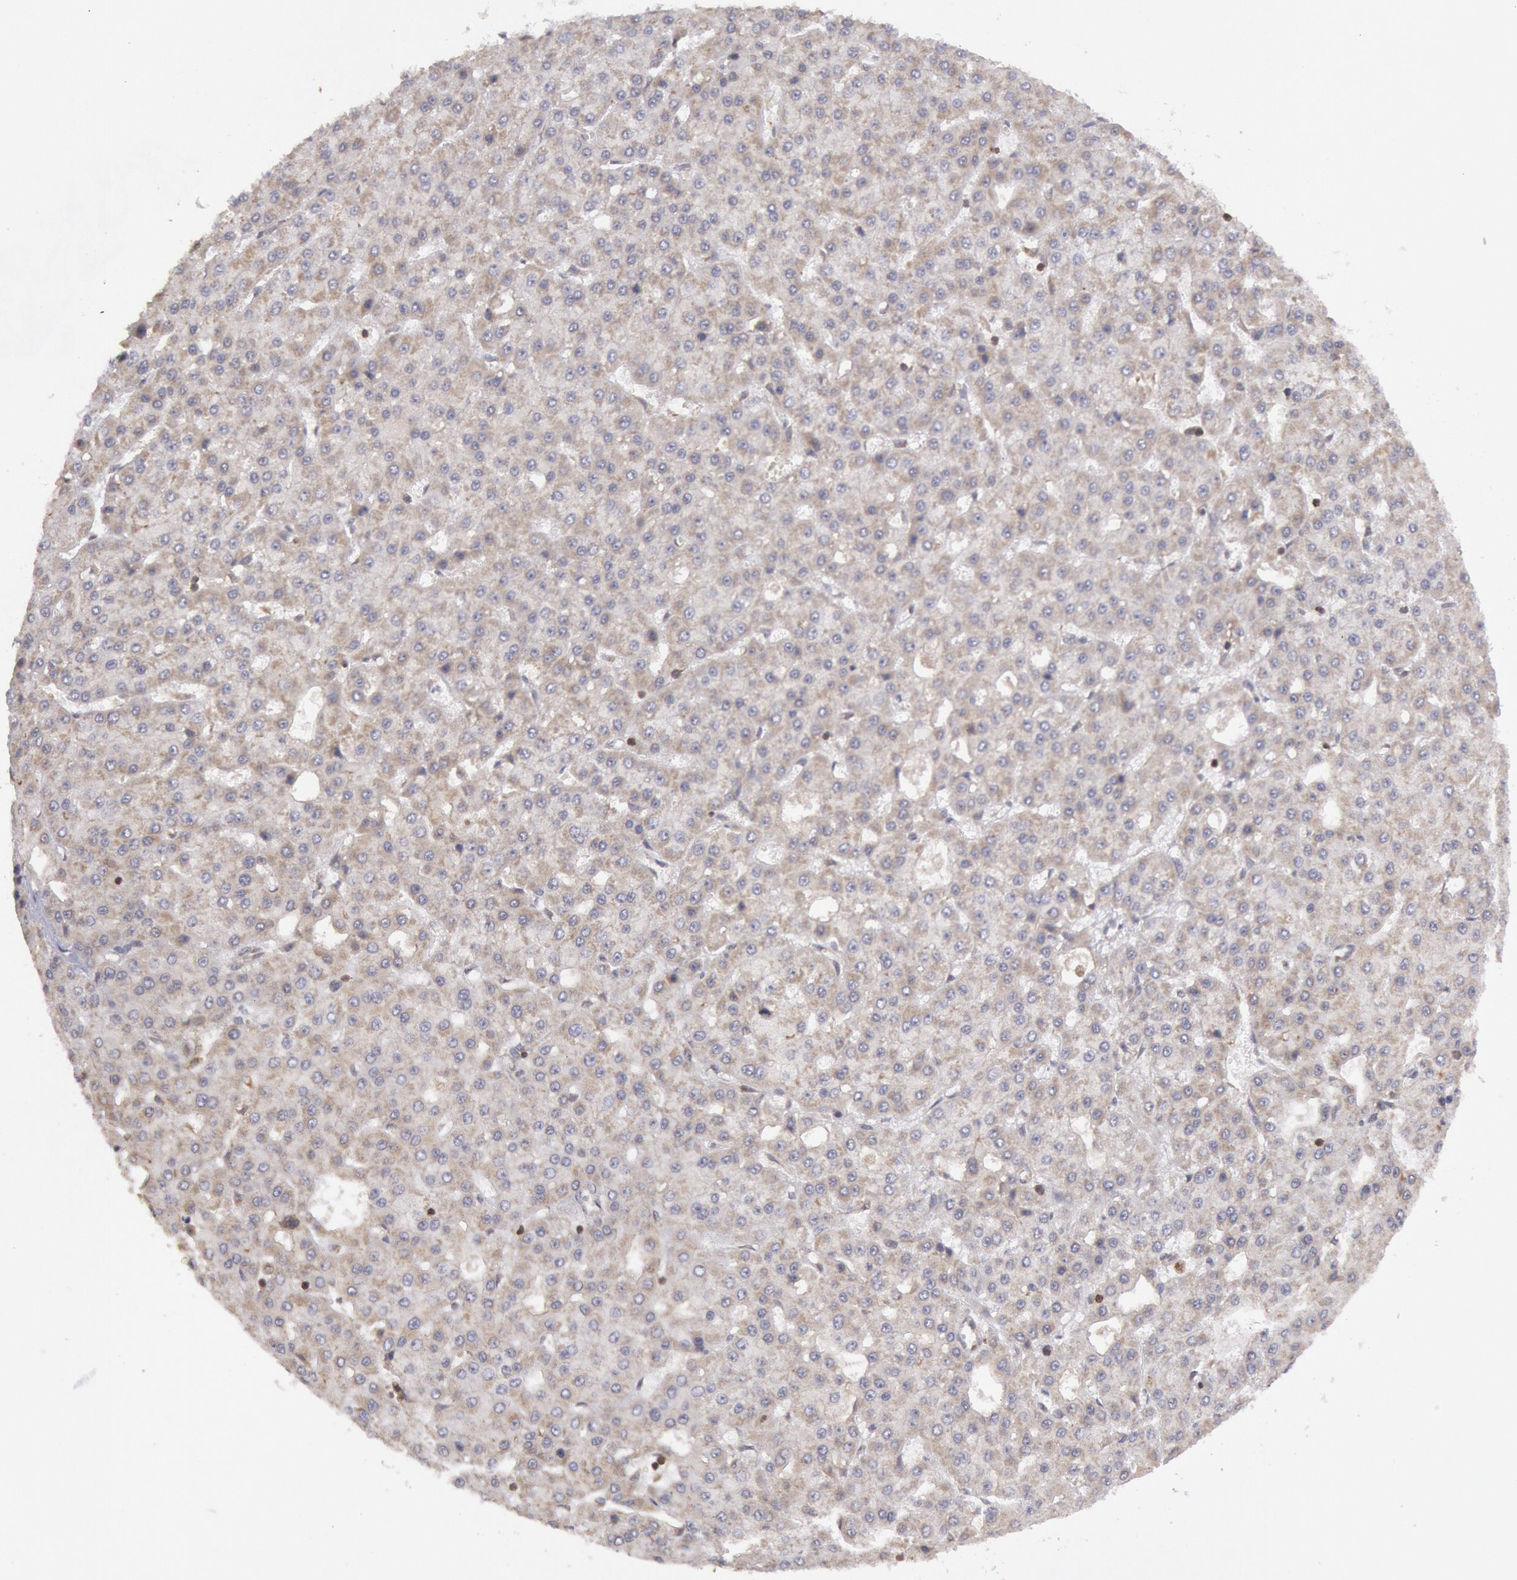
{"staining": {"intensity": "negative", "quantity": "none", "location": "none"}, "tissue": "liver cancer", "cell_type": "Tumor cells", "image_type": "cancer", "snomed": [{"axis": "morphology", "description": "Carcinoma, Hepatocellular, NOS"}, {"axis": "topography", "description": "Liver"}], "caption": "An IHC photomicrograph of liver cancer is shown. There is no staining in tumor cells of liver cancer. (Brightfield microscopy of DAB (3,3'-diaminobenzidine) immunohistochemistry at high magnification).", "gene": "TAP2", "patient": {"sex": "male", "age": 47}}